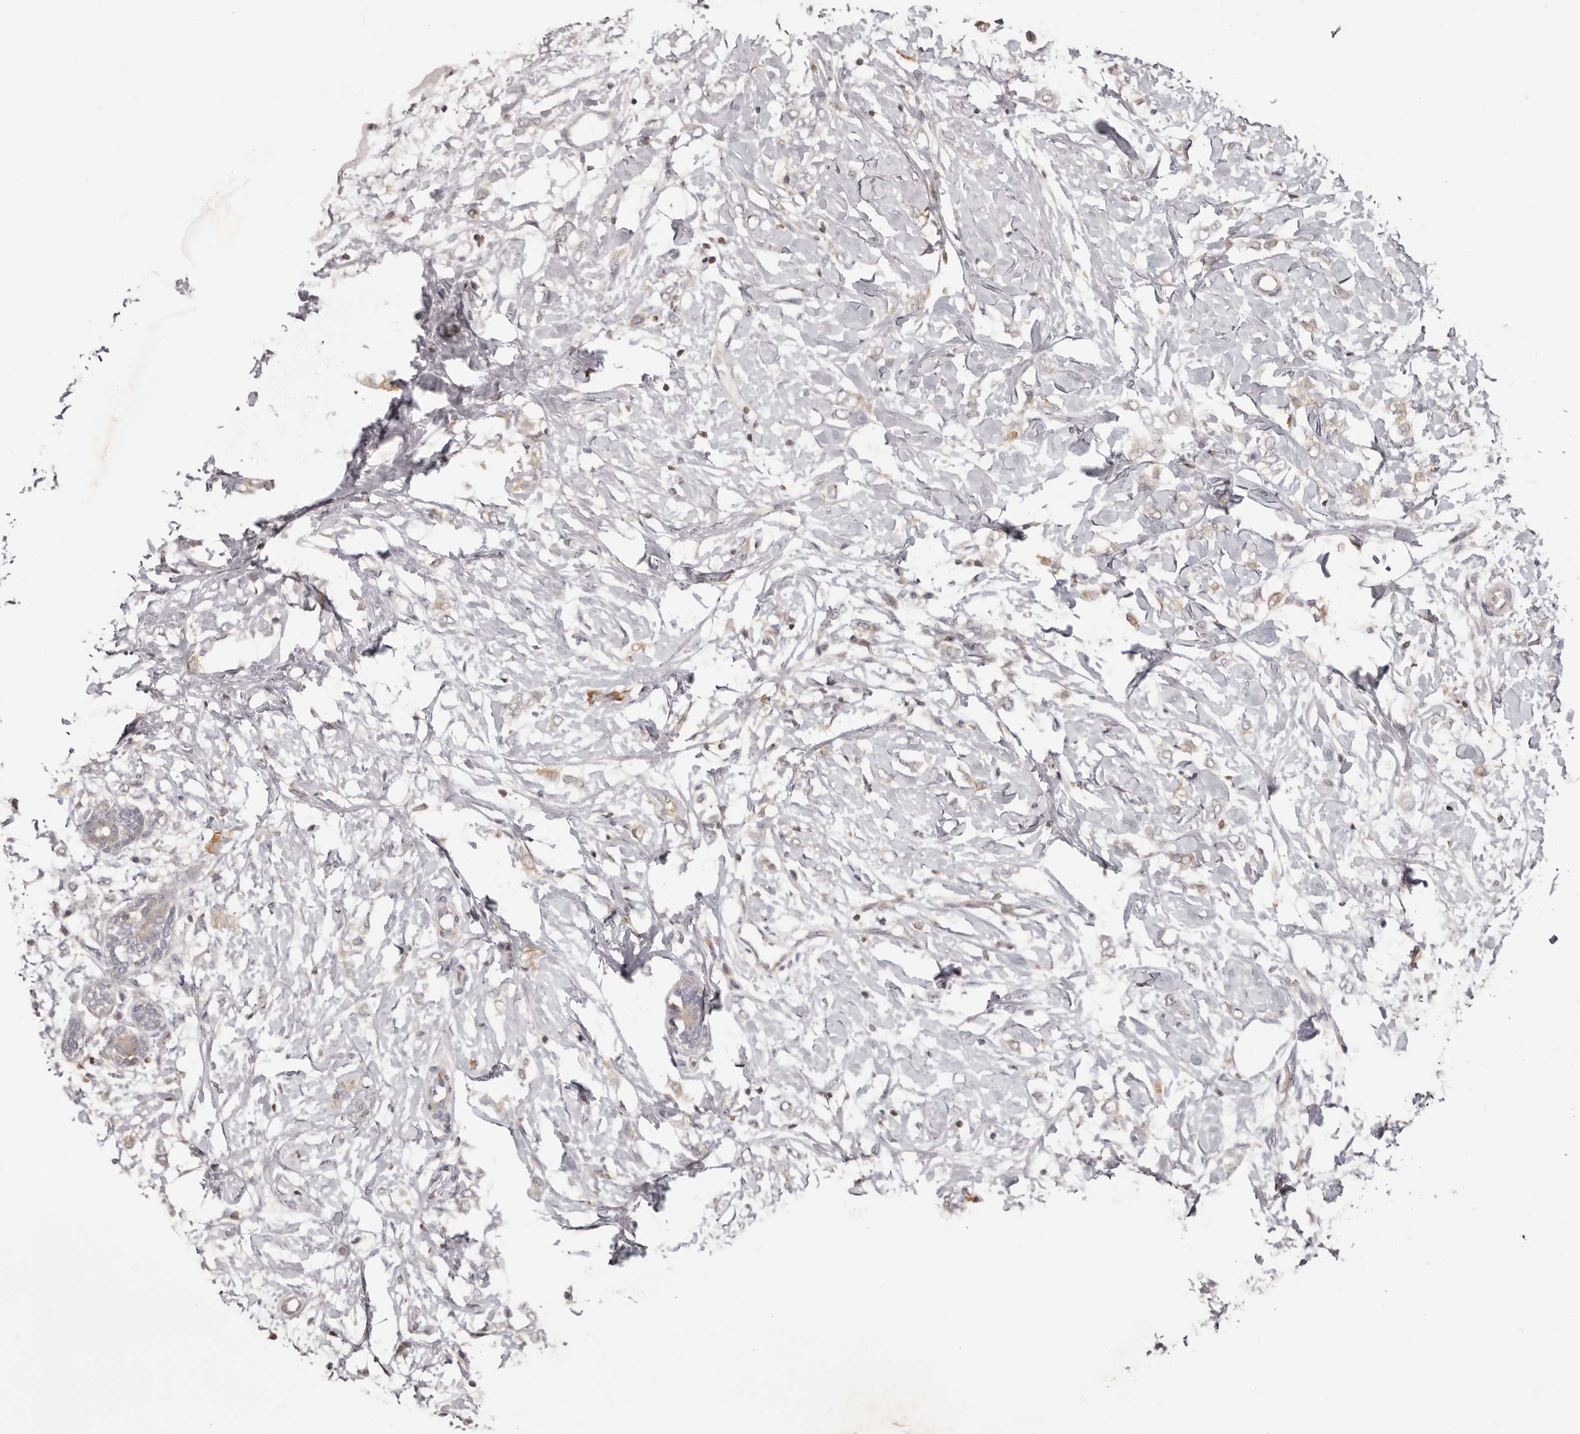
{"staining": {"intensity": "negative", "quantity": "none", "location": "none"}, "tissue": "breast cancer", "cell_type": "Tumor cells", "image_type": "cancer", "snomed": [{"axis": "morphology", "description": "Normal tissue, NOS"}, {"axis": "morphology", "description": "Lobular carcinoma"}, {"axis": "topography", "description": "Breast"}], "caption": "Tumor cells show no significant staining in breast cancer (lobular carcinoma).", "gene": "ANKRD44", "patient": {"sex": "female", "age": 47}}